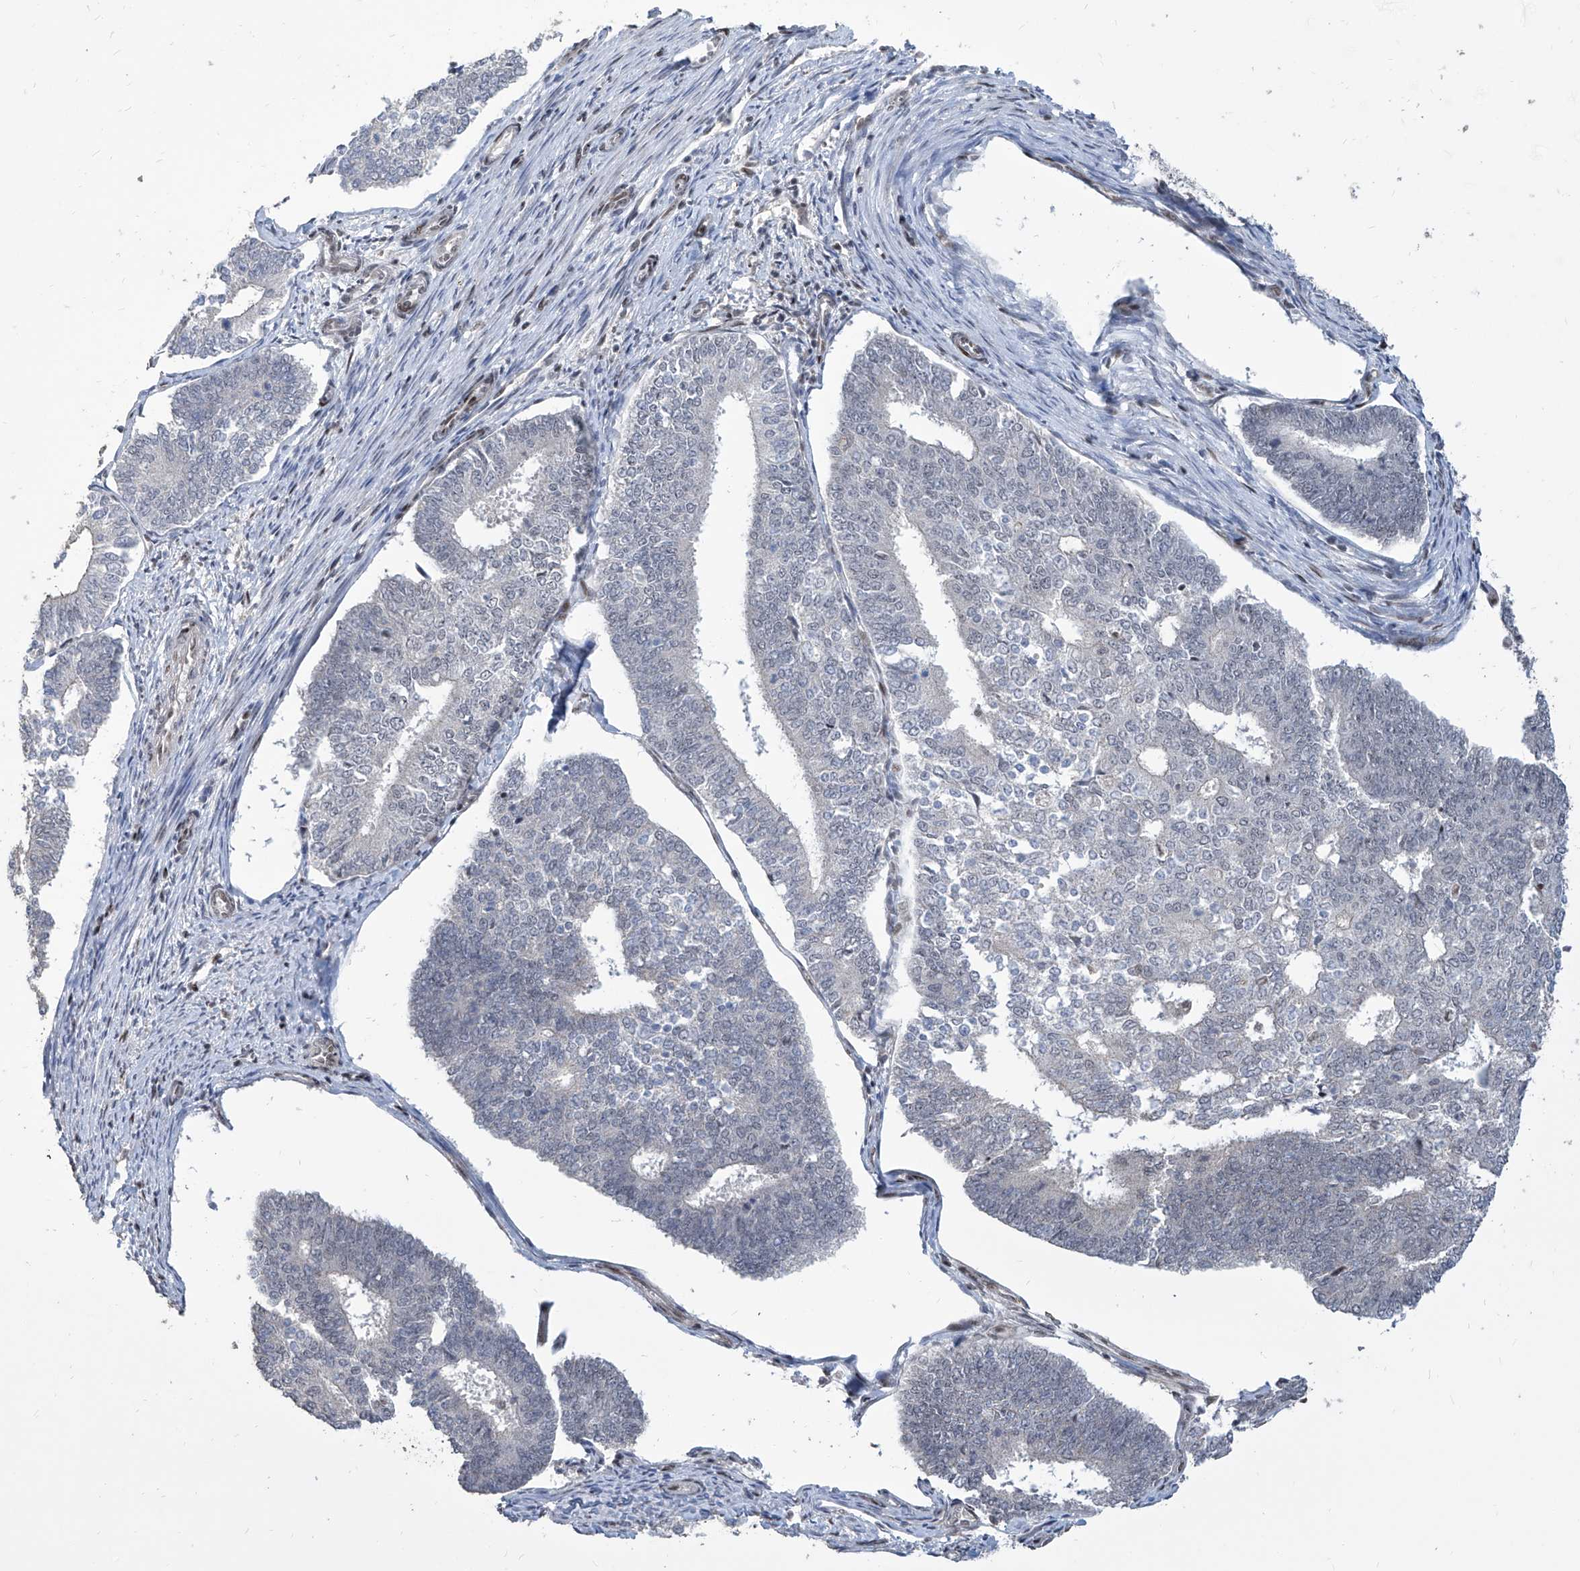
{"staining": {"intensity": "negative", "quantity": "none", "location": "none"}, "tissue": "endometrial cancer", "cell_type": "Tumor cells", "image_type": "cancer", "snomed": [{"axis": "morphology", "description": "Adenocarcinoma, NOS"}, {"axis": "topography", "description": "Endometrium"}], "caption": "IHC of human endometrial adenocarcinoma demonstrates no staining in tumor cells.", "gene": "IRF2", "patient": {"sex": "female", "age": 70}}